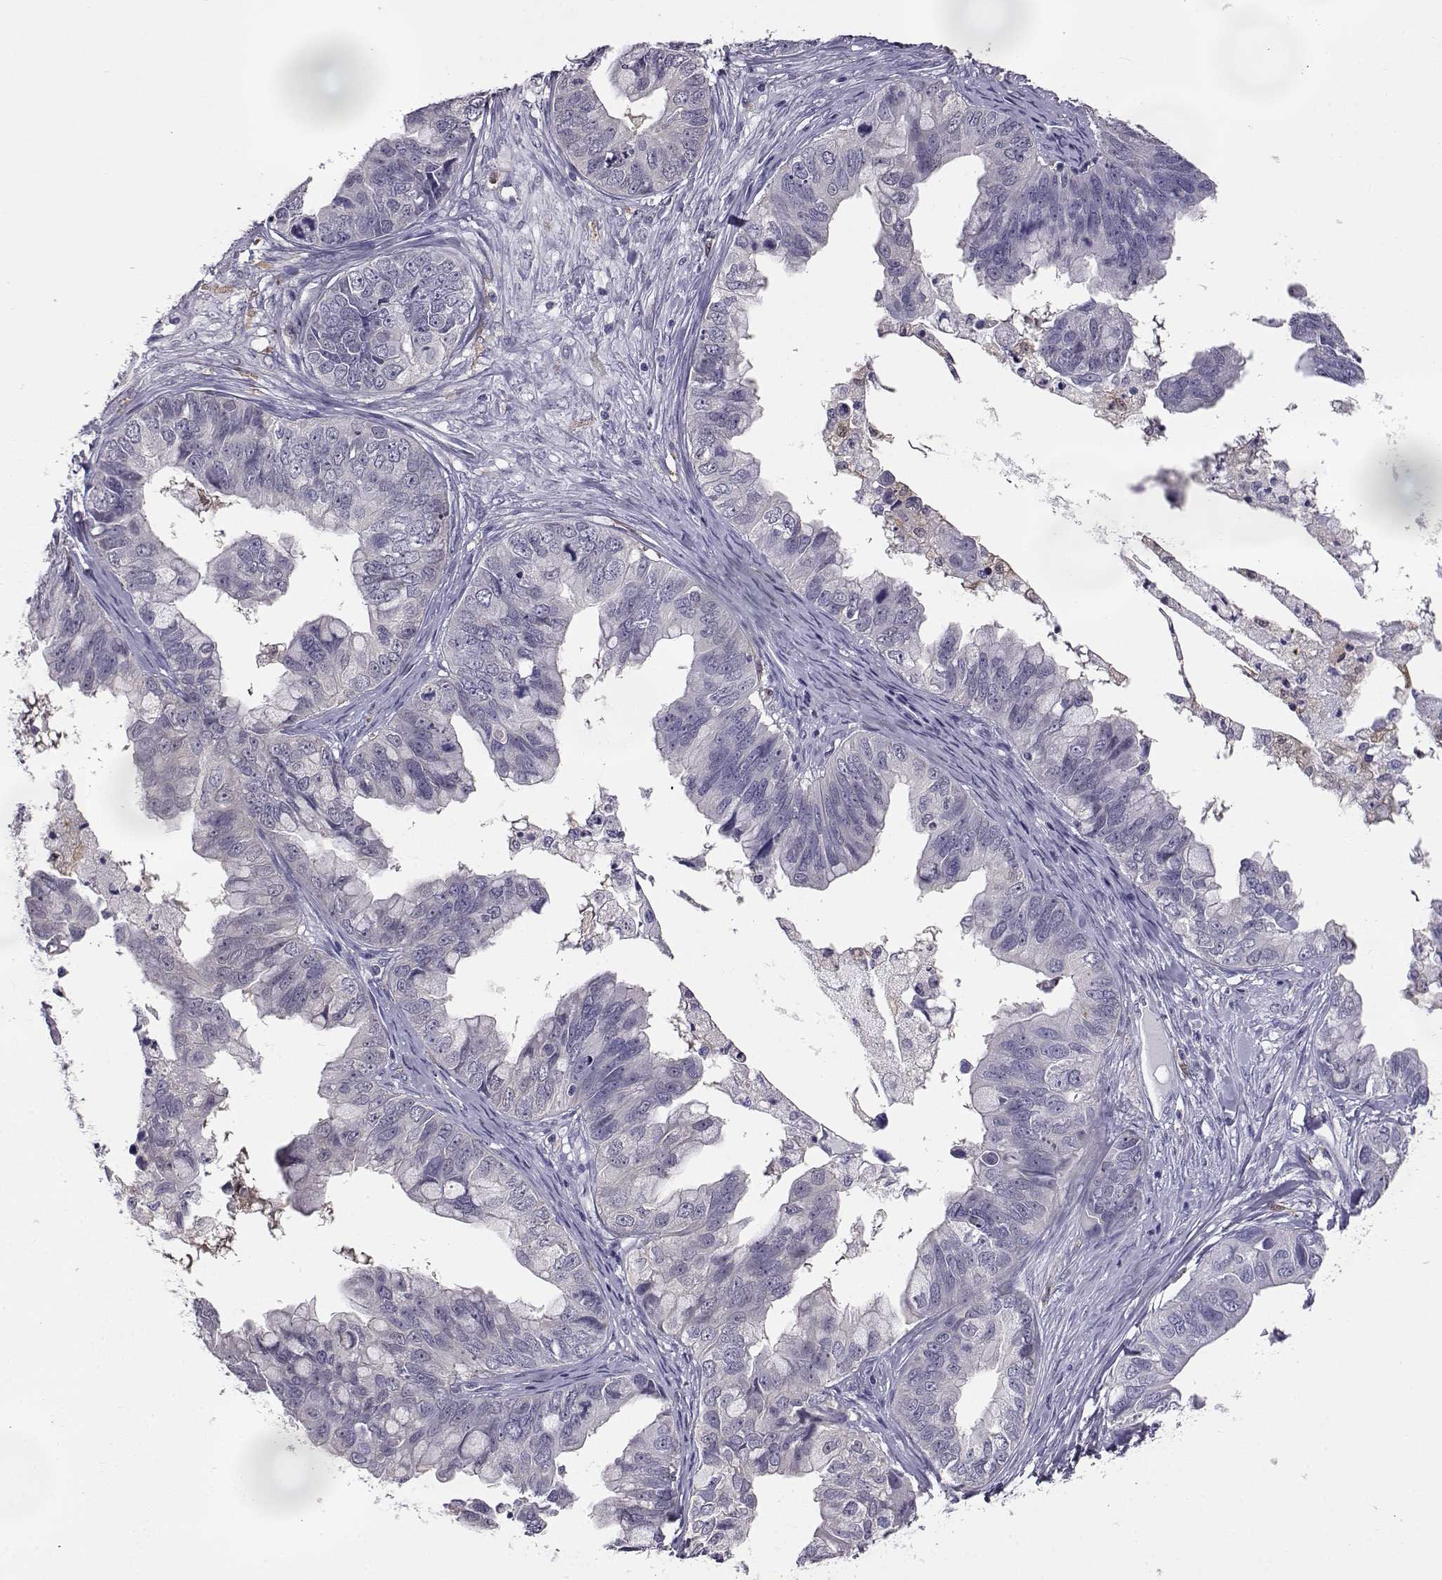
{"staining": {"intensity": "negative", "quantity": "none", "location": "none"}, "tissue": "ovarian cancer", "cell_type": "Tumor cells", "image_type": "cancer", "snomed": [{"axis": "morphology", "description": "Cystadenocarcinoma, mucinous, NOS"}, {"axis": "topography", "description": "Ovary"}], "caption": "High magnification brightfield microscopy of mucinous cystadenocarcinoma (ovarian) stained with DAB (3,3'-diaminobenzidine) (brown) and counterstained with hematoxylin (blue): tumor cells show no significant staining.", "gene": "AKR1B1", "patient": {"sex": "female", "age": 76}}